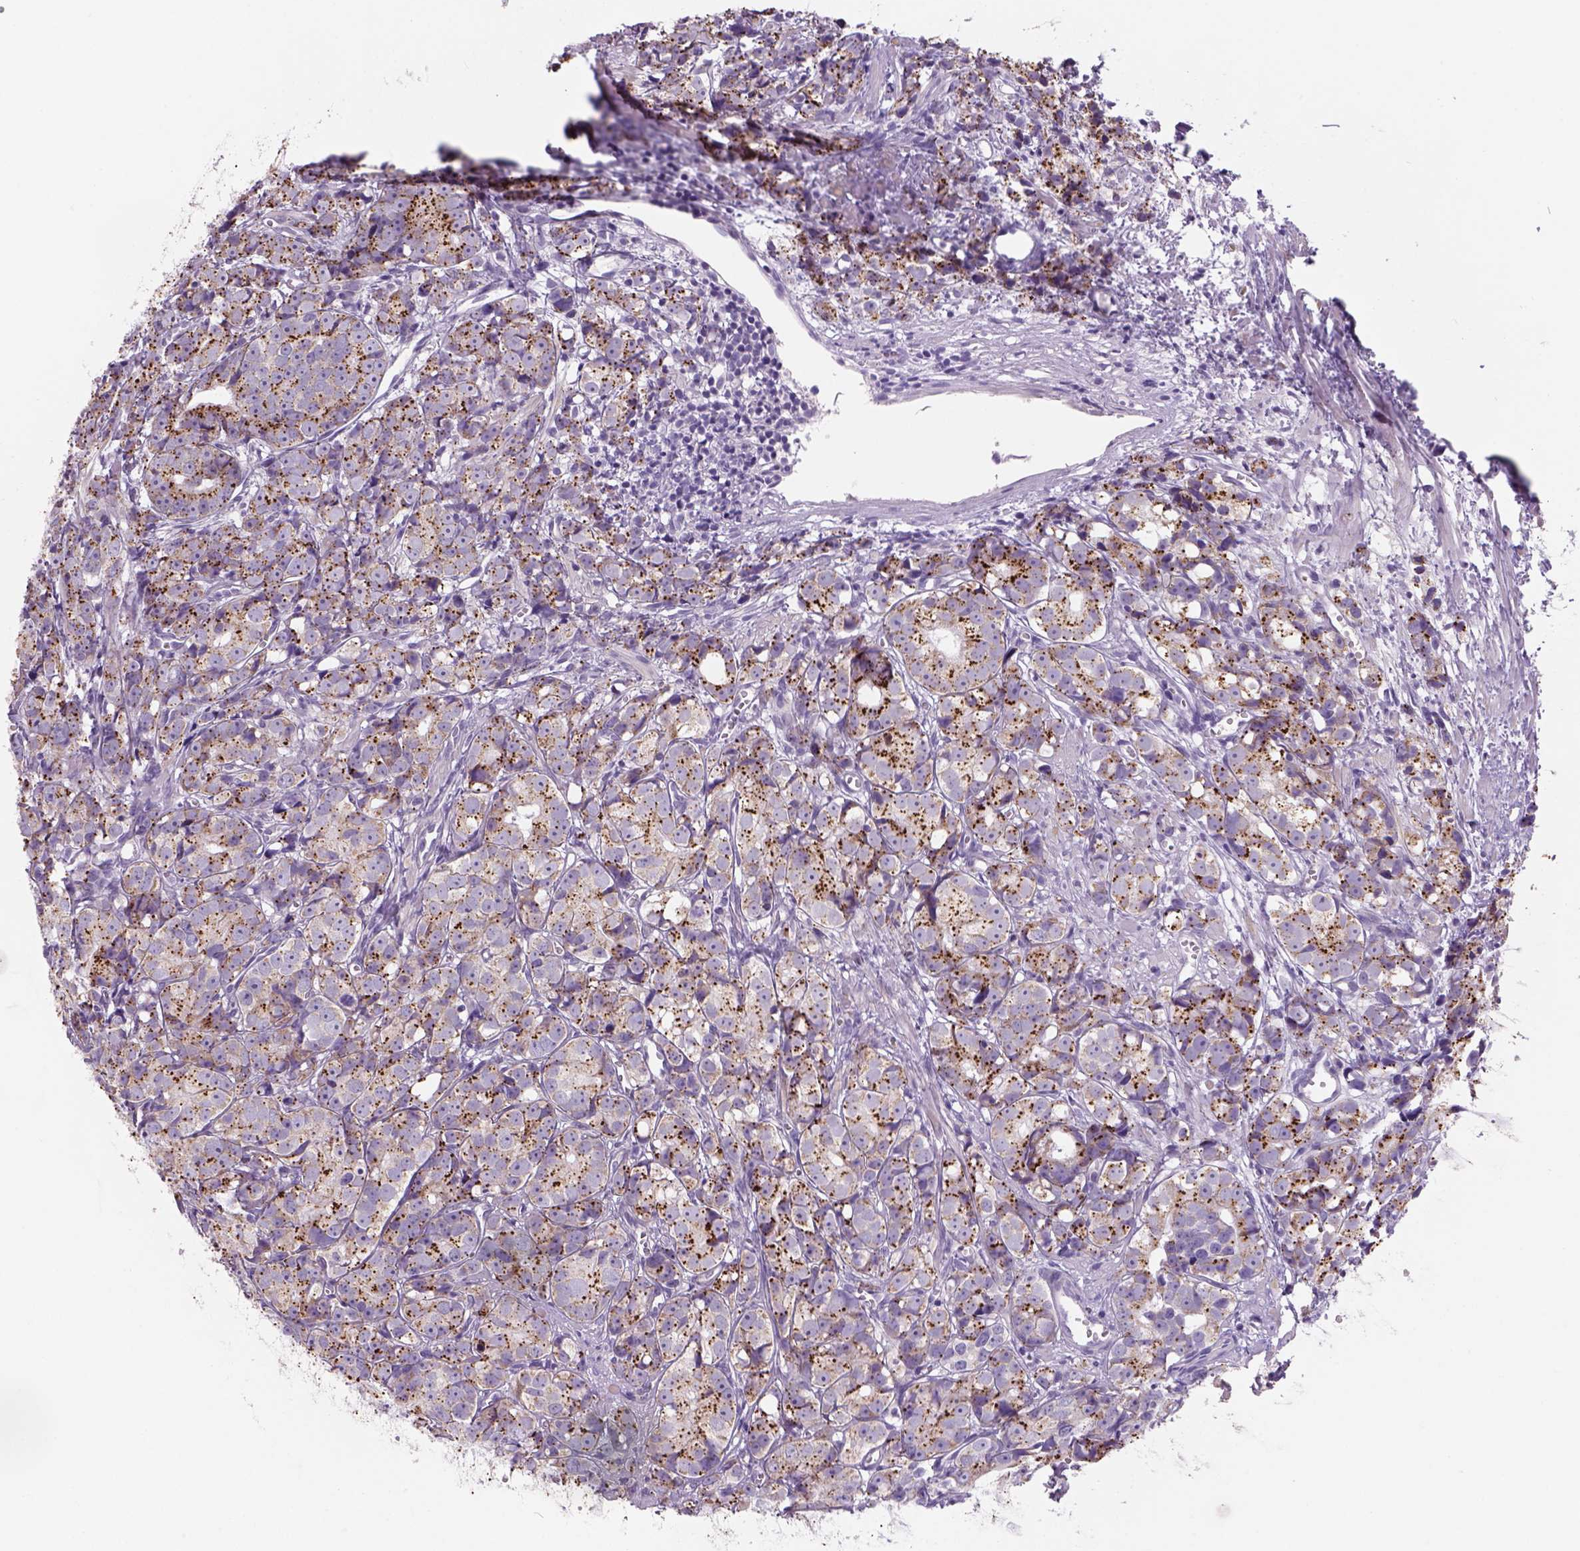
{"staining": {"intensity": "strong", "quantity": "25%-75%", "location": "cytoplasmic/membranous"}, "tissue": "prostate cancer", "cell_type": "Tumor cells", "image_type": "cancer", "snomed": [{"axis": "morphology", "description": "Adenocarcinoma, High grade"}, {"axis": "topography", "description": "Prostate"}], "caption": "Tumor cells show strong cytoplasmic/membranous expression in about 25%-75% of cells in prostate cancer.", "gene": "ADGRV1", "patient": {"sex": "male", "age": 77}}